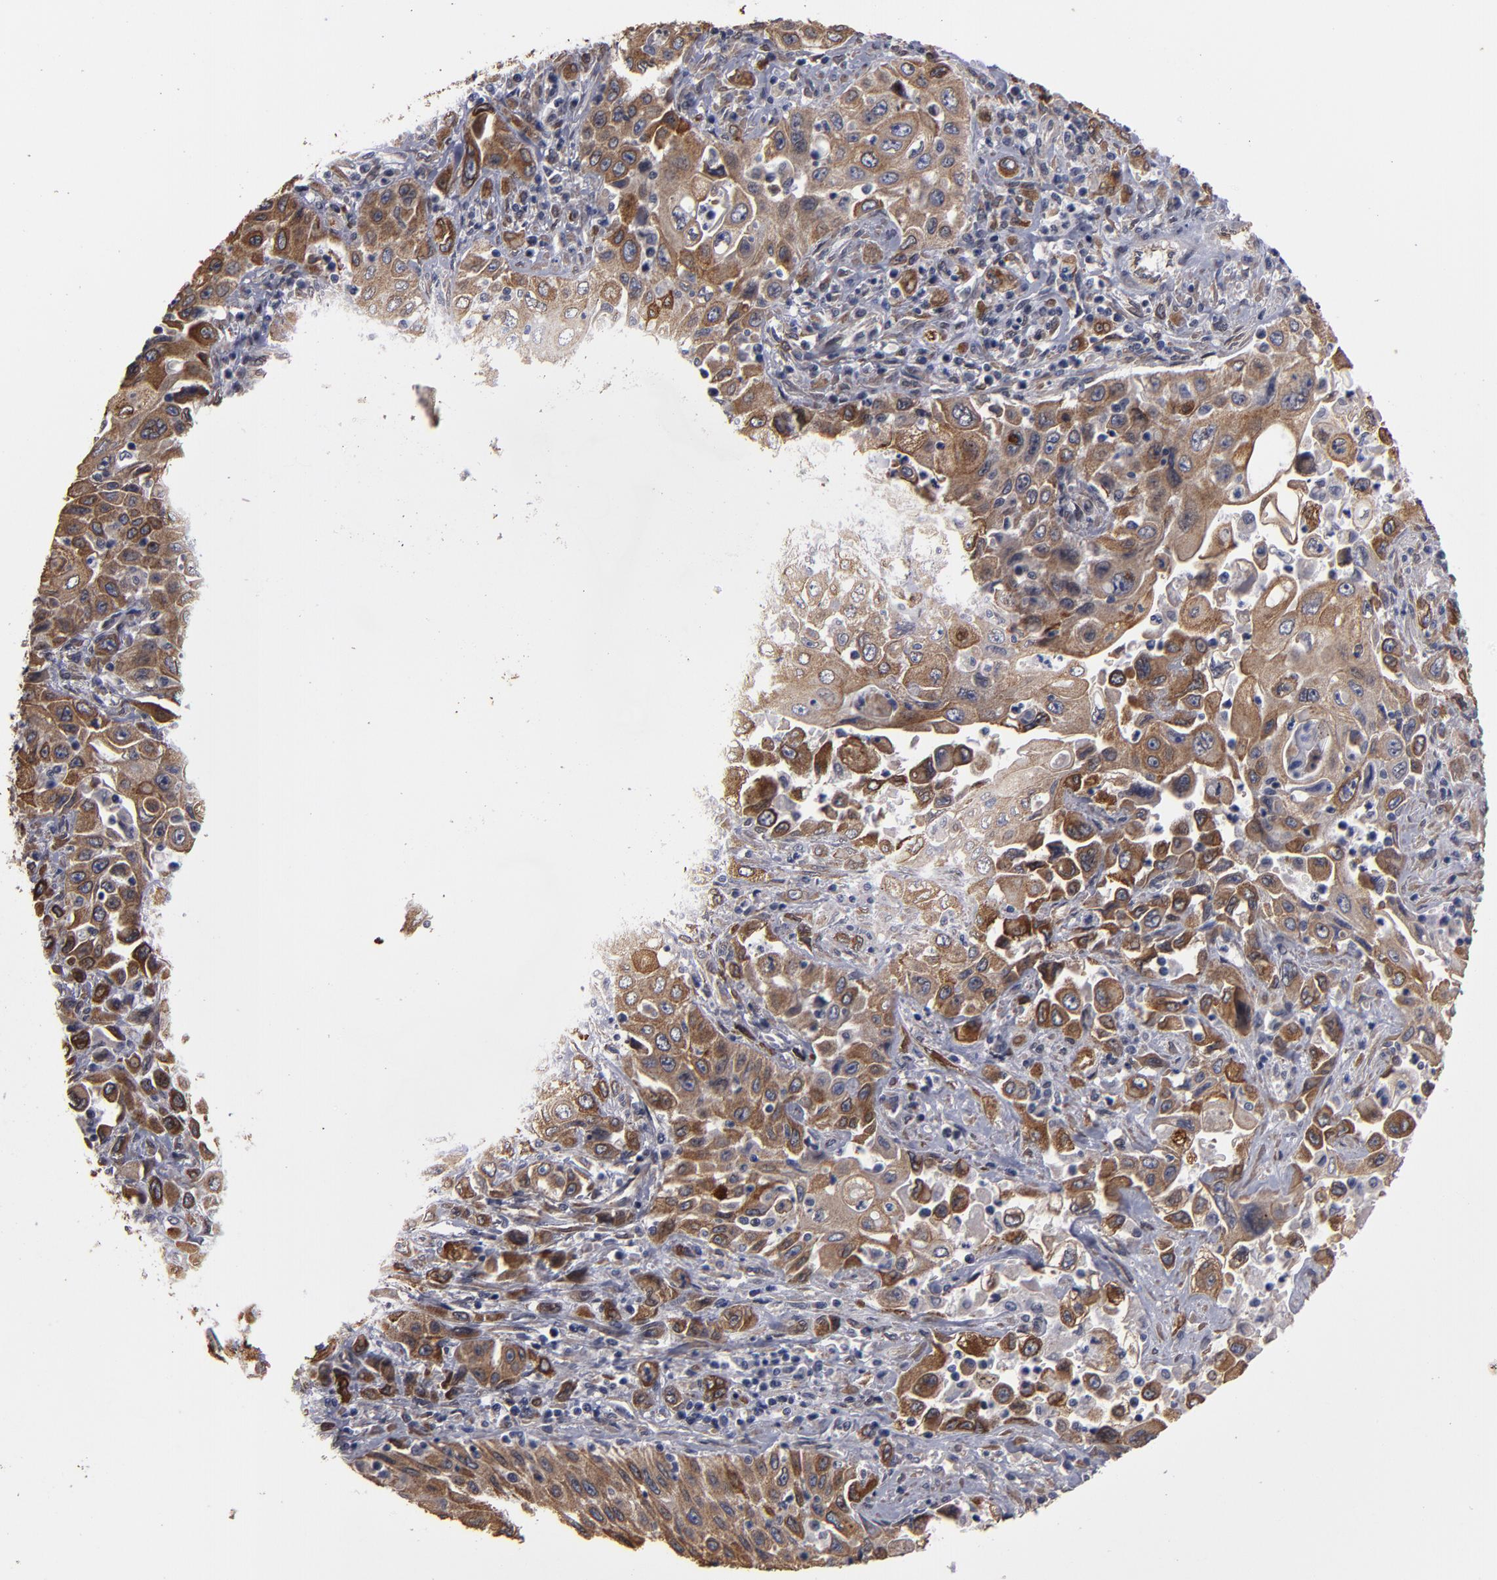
{"staining": {"intensity": "strong", "quantity": "<25%", "location": "cytoplasmic/membranous"}, "tissue": "pancreatic cancer", "cell_type": "Tumor cells", "image_type": "cancer", "snomed": [{"axis": "morphology", "description": "Adenocarcinoma, NOS"}, {"axis": "topography", "description": "Pancreas"}], "caption": "Adenocarcinoma (pancreatic) stained with a protein marker exhibits strong staining in tumor cells.", "gene": "PGRMC1", "patient": {"sex": "male", "age": 70}}